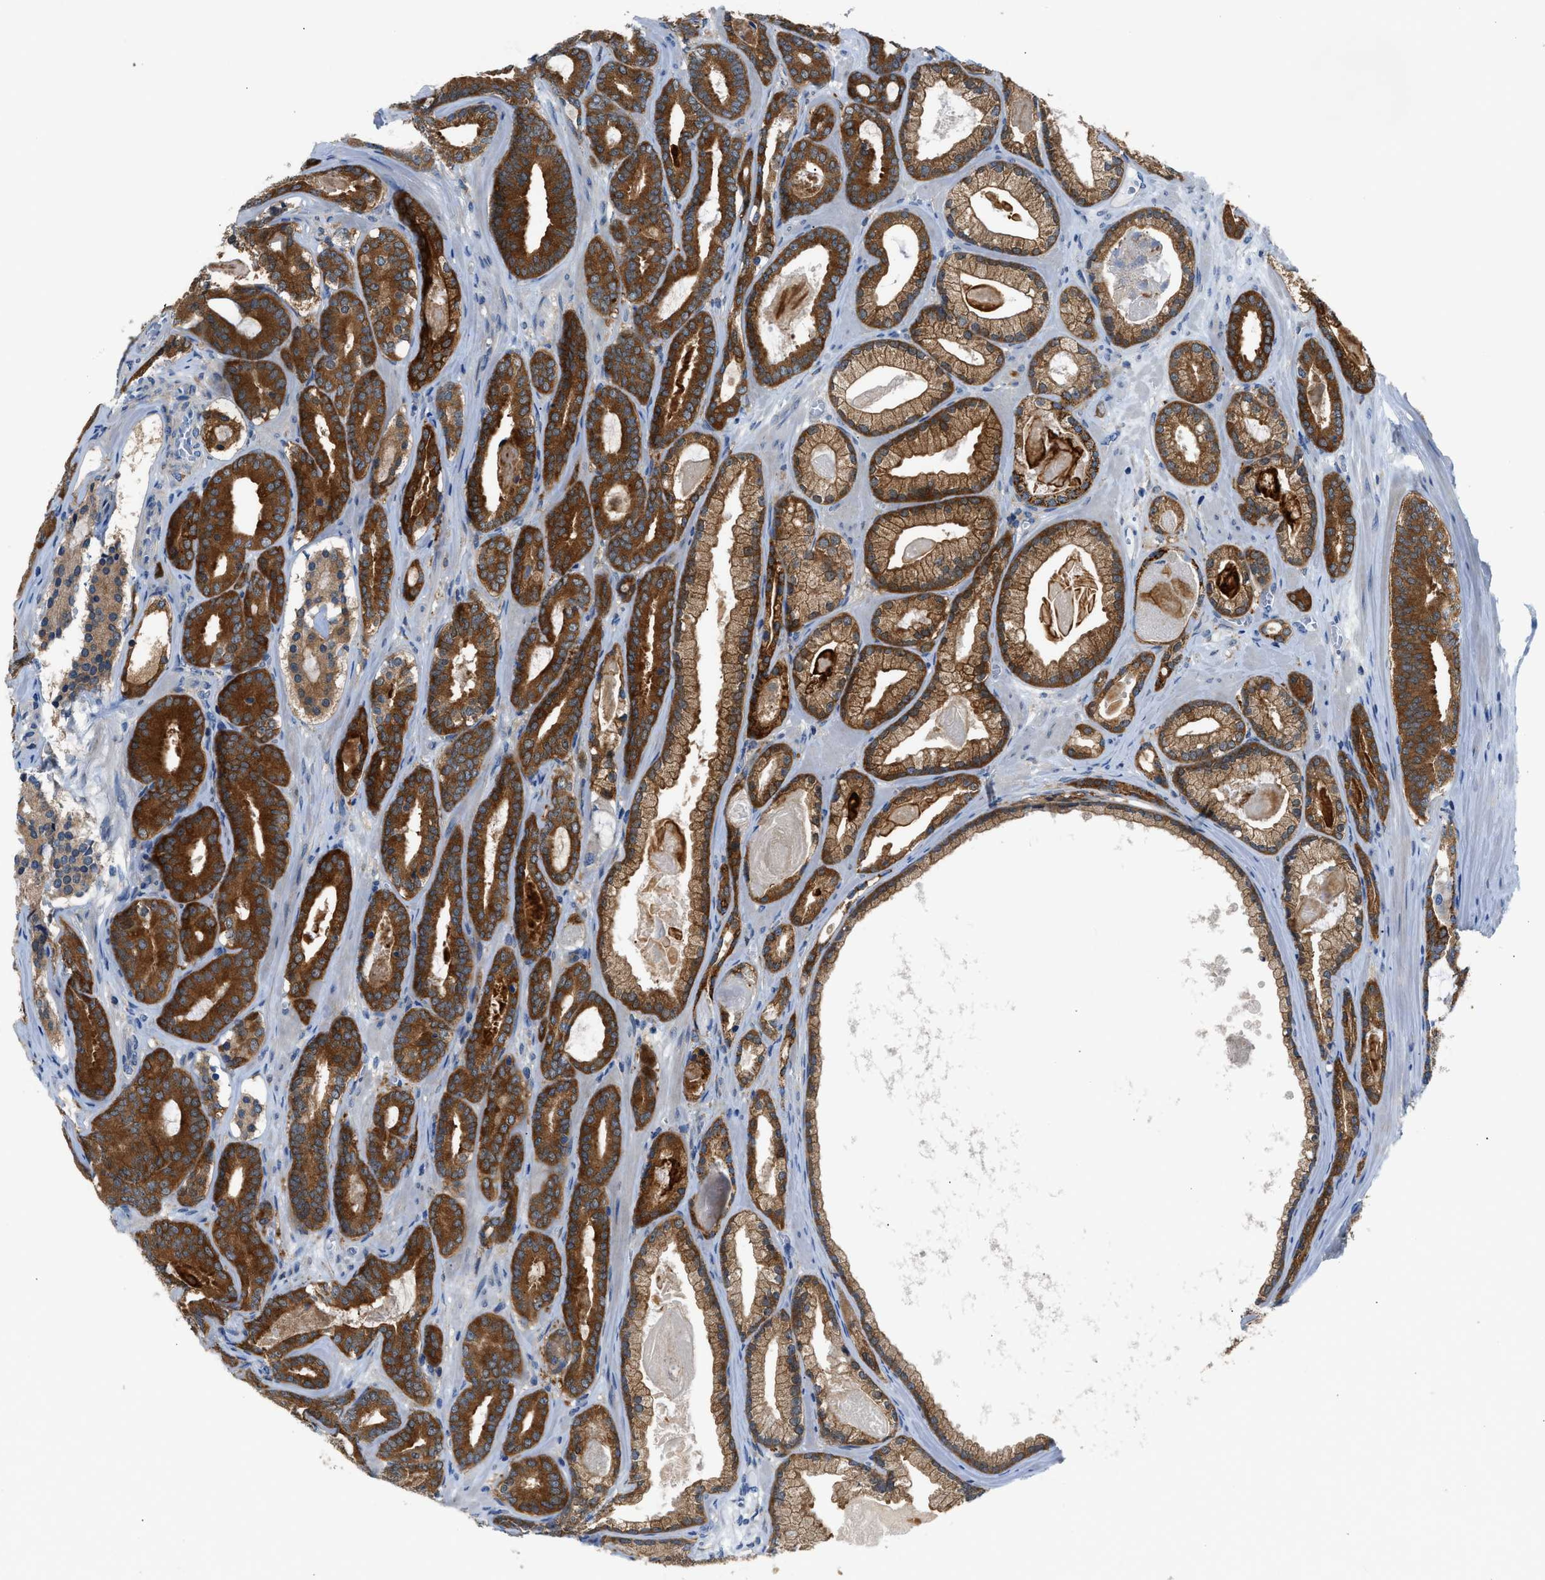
{"staining": {"intensity": "strong", "quantity": ">75%", "location": "cytoplasmic/membranous"}, "tissue": "prostate cancer", "cell_type": "Tumor cells", "image_type": "cancer", "snomed": [{"axis": "morphology", "description": "Adenocarcinoma, High grade"}, {"axis": "topography", "description": "Prostate"}], "caption": "There is high levels of strong cytoplasmic/membranous positivity in tumor cells of prostate cancer (adenocarcinoma (high-grade)), as demonstrated by immunohistochemical staining (brown color).", "gene": "TMEM45B", "patient": {"sex": "male", "age": 60}}